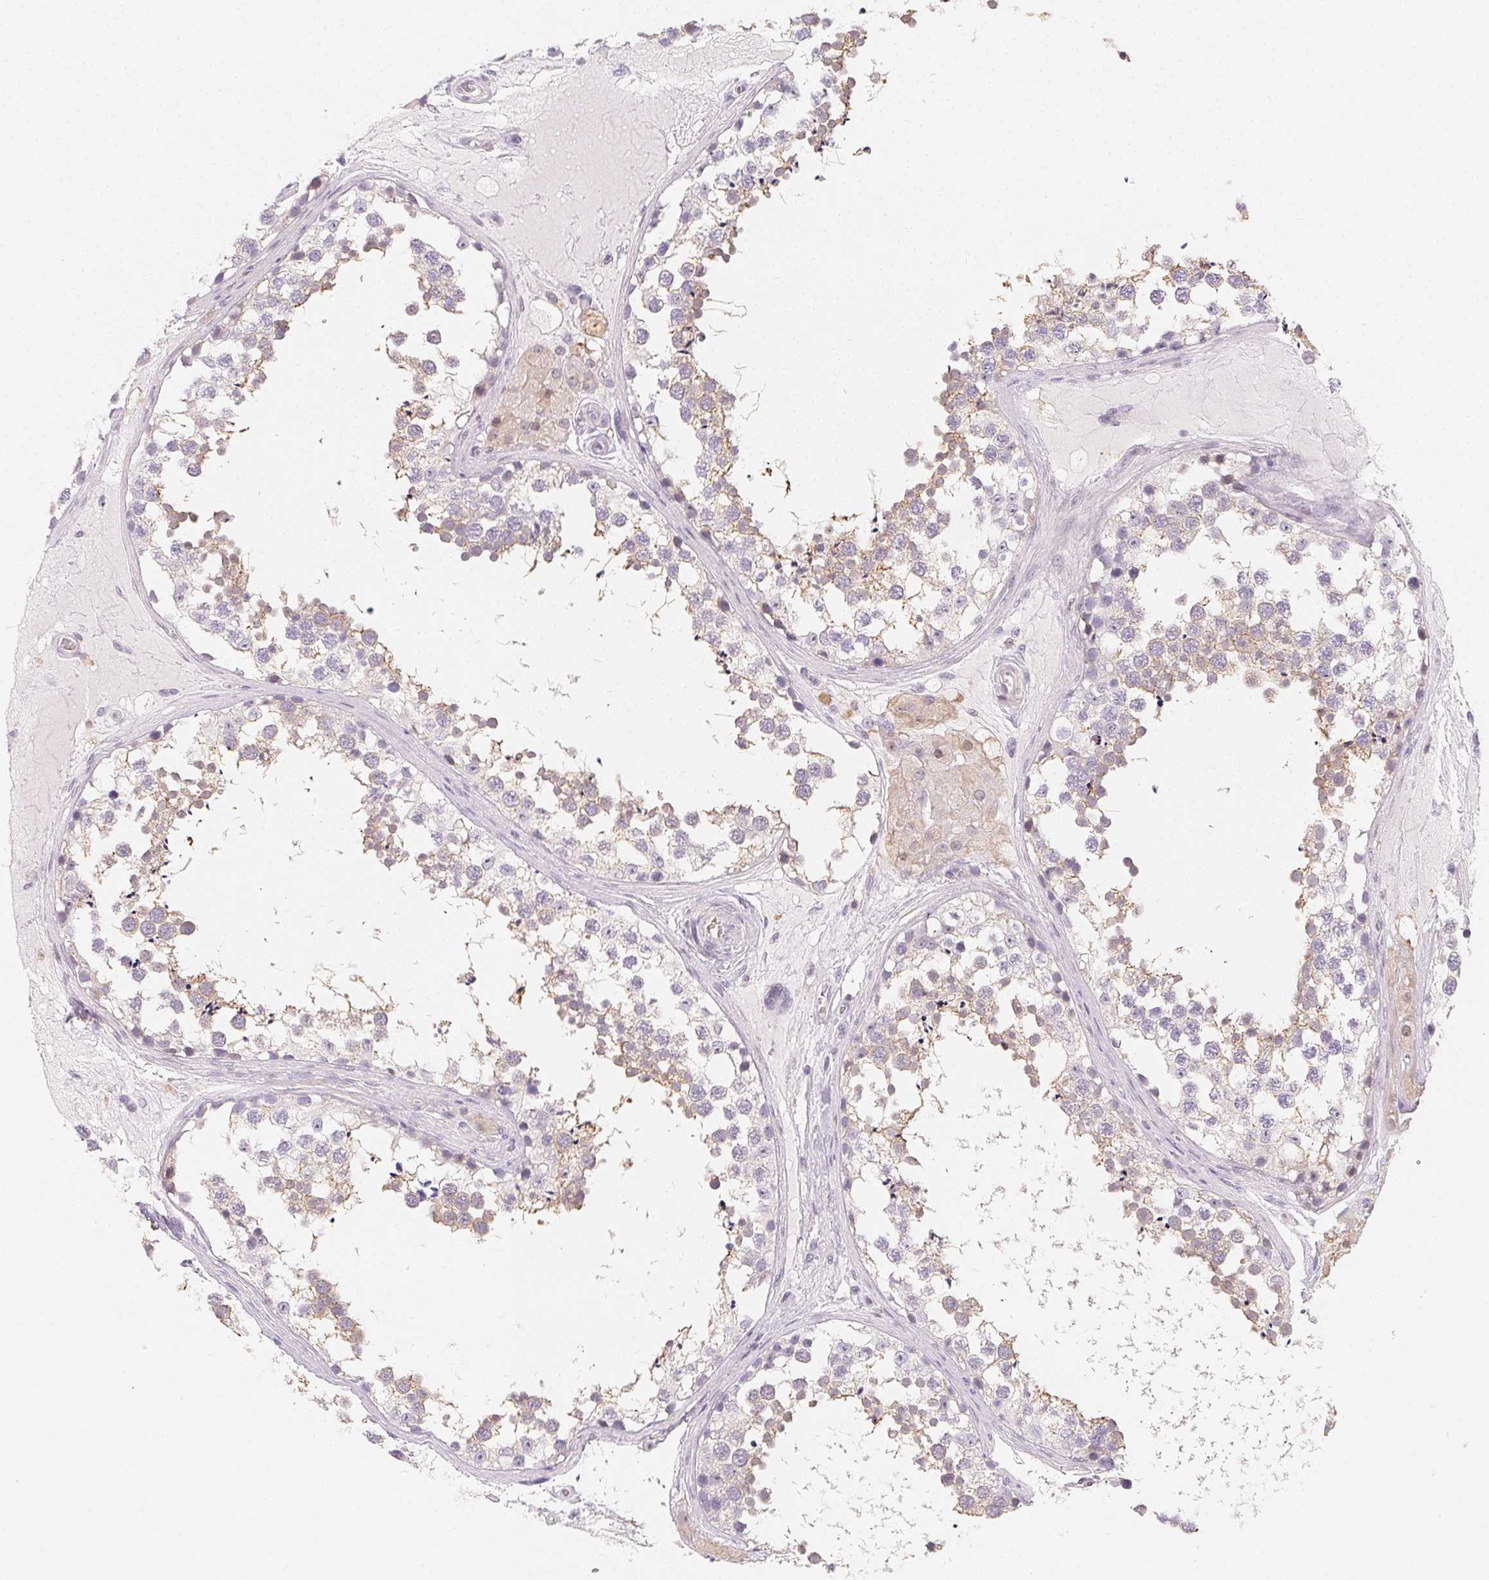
{"staining": {"intensity": "weak", "quantity": "25%-75%", "location": "cytoplasmic/membranous"}, "tissue": "testis", "cell_type": "Cells in seminiferous ducts", "image_type": "normal", "snomed": [{"axis": "morphology", "description": "Normal tissue, NOS"}, {"axis": "morphology", "description": "Seminoma, NOS"}, {"axis": "topography", "description": "Testis"}], "caption": "High-power microscopy captured an immunohistochemistry (IHC) histopathology image of unremarkable testis, revealing weak cytoplasmic/membranous expression in about 25%-75% of cells in seminiferous ducts.", "gene": "LRRC23", "patient": {"sex": "male", "age": 65}}